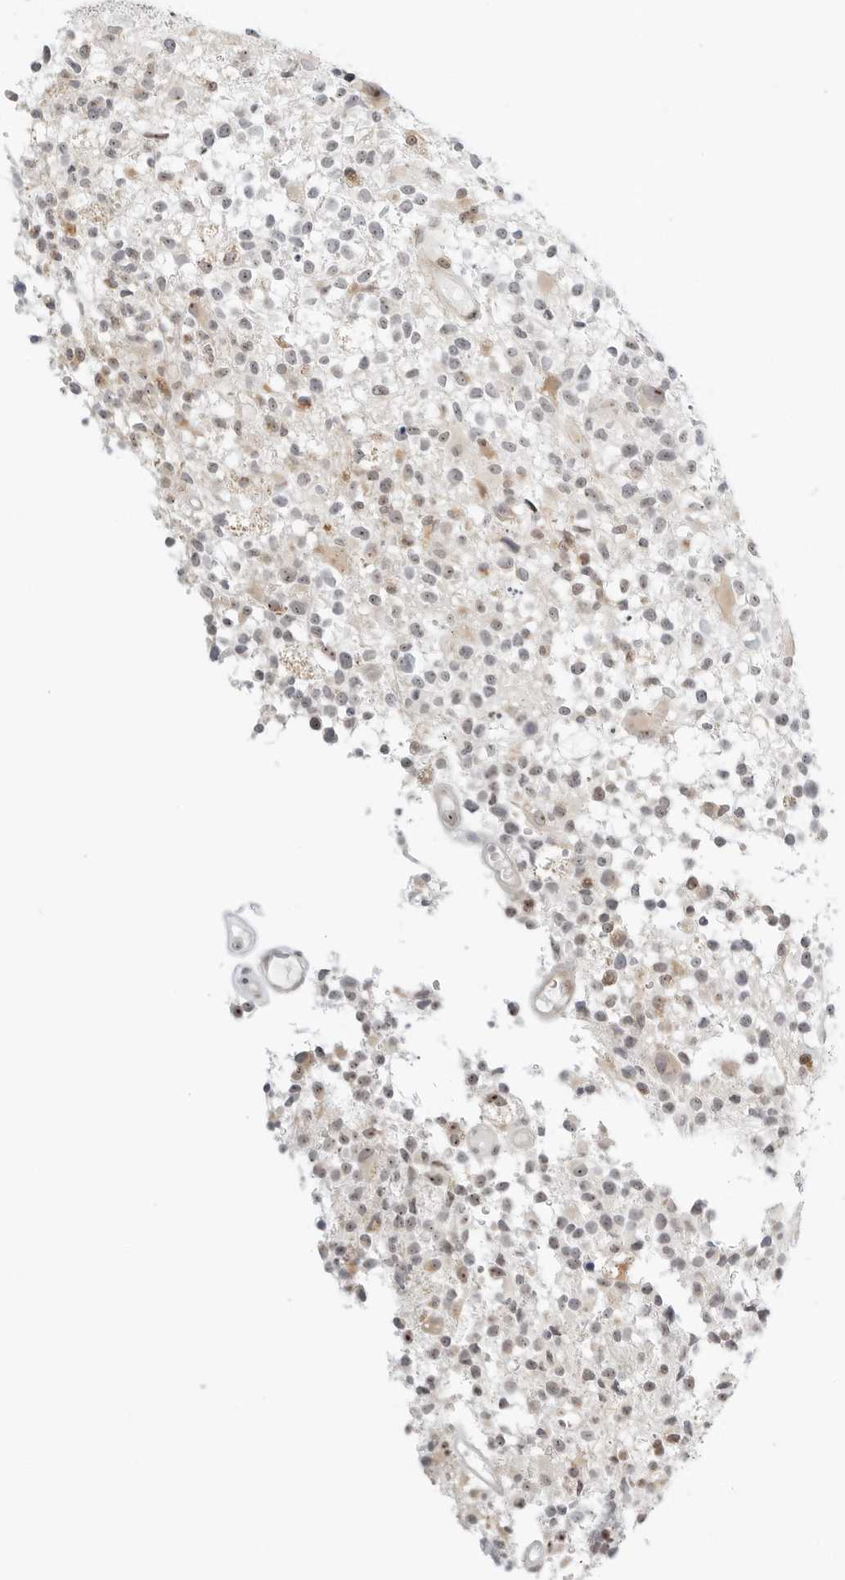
{"staining": {"intensity": "weak", "quantity": "<25%", "location": "nuclear"}, "tissue": "glioma", "cell_type": "Tumor cells", "image_type": "cancer", "snomed": [{"axis": "morphology", "description": "Glioma, malignant, High grade"}, {"axis": "morphology", "description": "Glioblastoma, NOS"}, {"axis": "topography", "description": "Brain"}], "caption": "This image is of glioma stained with immunohistochemistry (IHC) to label a protein in brown with the nuclei are counter-stained blue. There is no positivity in tumor cells.", "gene": "RIMKLA", "patient": {"sex": "male", "age": 60}}